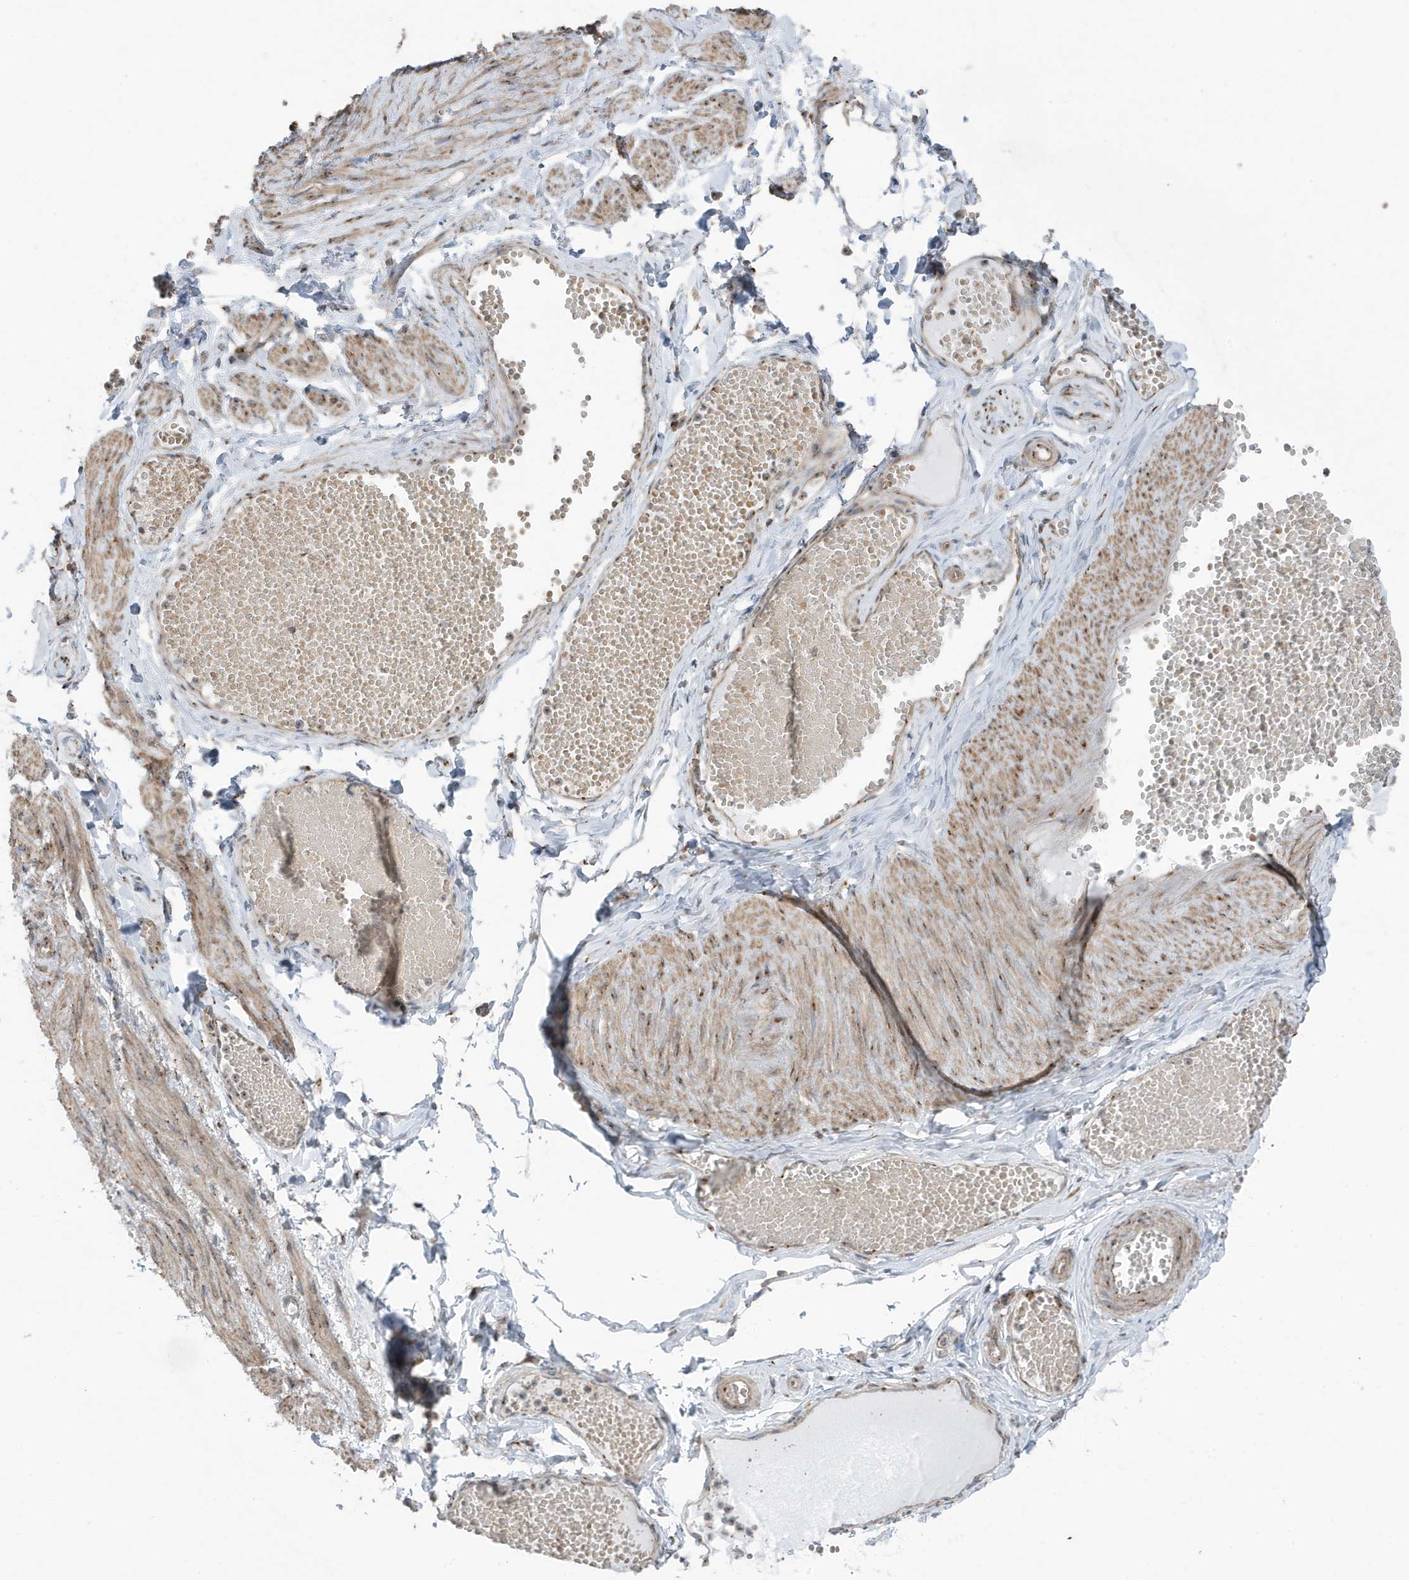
{"staining": {"intensity": "moderate", "quantity": "25%-75%", "location": "cytoplasmic/membranous"}, "tissue": "adipose tissue", "cell_type": "Adipocytes", "image_type": "normal", "snomed": [{"axis": "morphology", "description": "Normal tissue, NOS"}, {"axis": "topography", "description": "Smooth muscle"}, {"axis": "topography", "description": "Peripheral nerve tissue"}], "caption": "Brown immunohistochemical staining in normal human adipose tissue exhibits moderate cytoplasmic/membranous positivity in approximately 25%-75% of adipocytes. (DAB IHC, brown staining for protein, blue staining for nuclei).", "gene": "GOLGA4", "patient": {"sex": "female", "age": 39}}